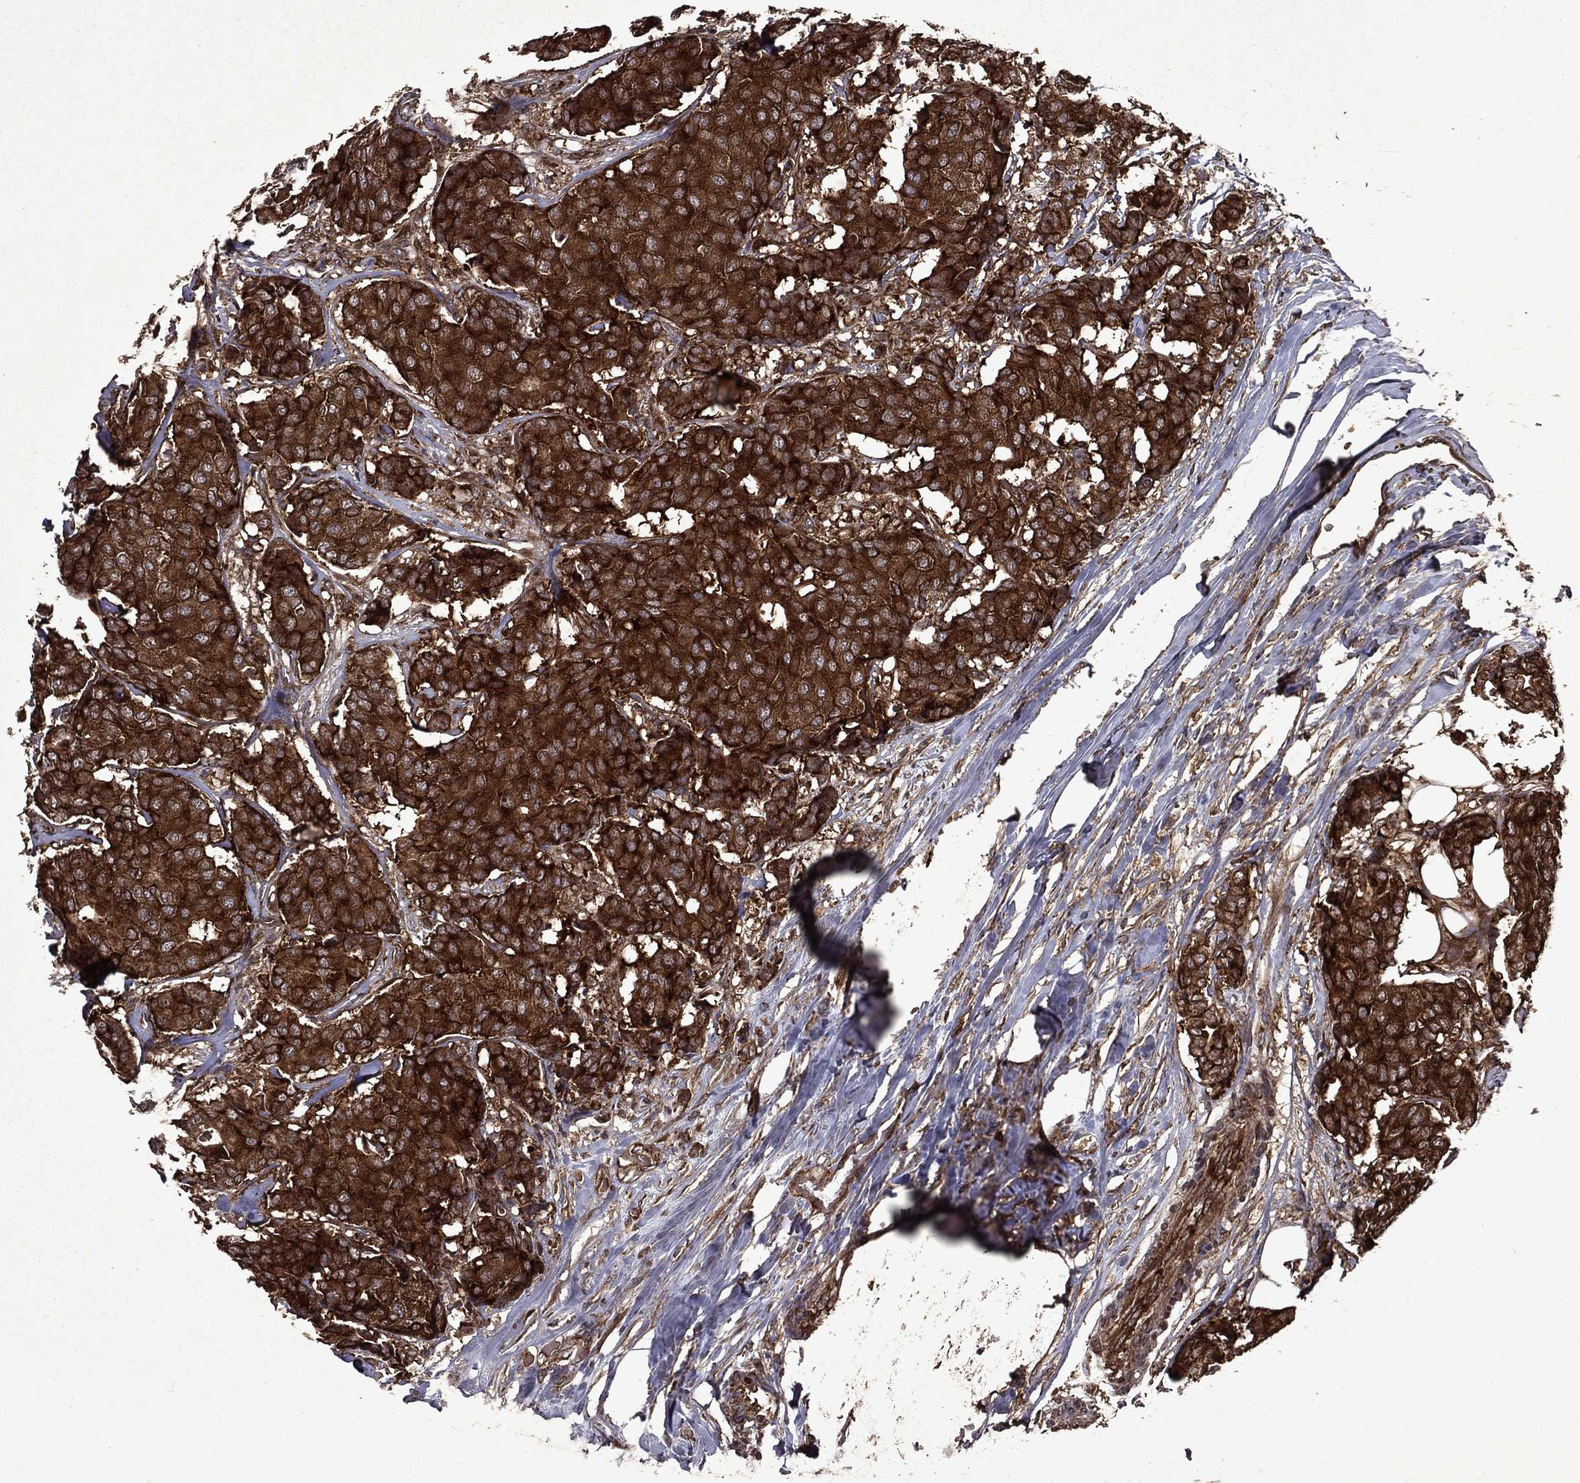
{"staining": {"intensity": "strong", "quantity": ">75%", "location": "cytoplasmic/membranous"}, "tissue": "breast cancer", "cell_type": "Tumor cells", "image_type": "cancer", "snomed": [{"axis": "morphology", "description": "Duct carcinoma"}, {"axis": "topography", "description": "Breast"}], "caption": "Protein positivity by immunohistochemistry (IHC) displays strong cytoplasmic/membranous positivity in approximately >75% of tumor cells in breast cancer (intraductal carcinoma). (Brightfield microscopy of DAB IHC at high magnification).", "gene": "EIF2B4", "patient": {"sex": "female", "age": 75}}